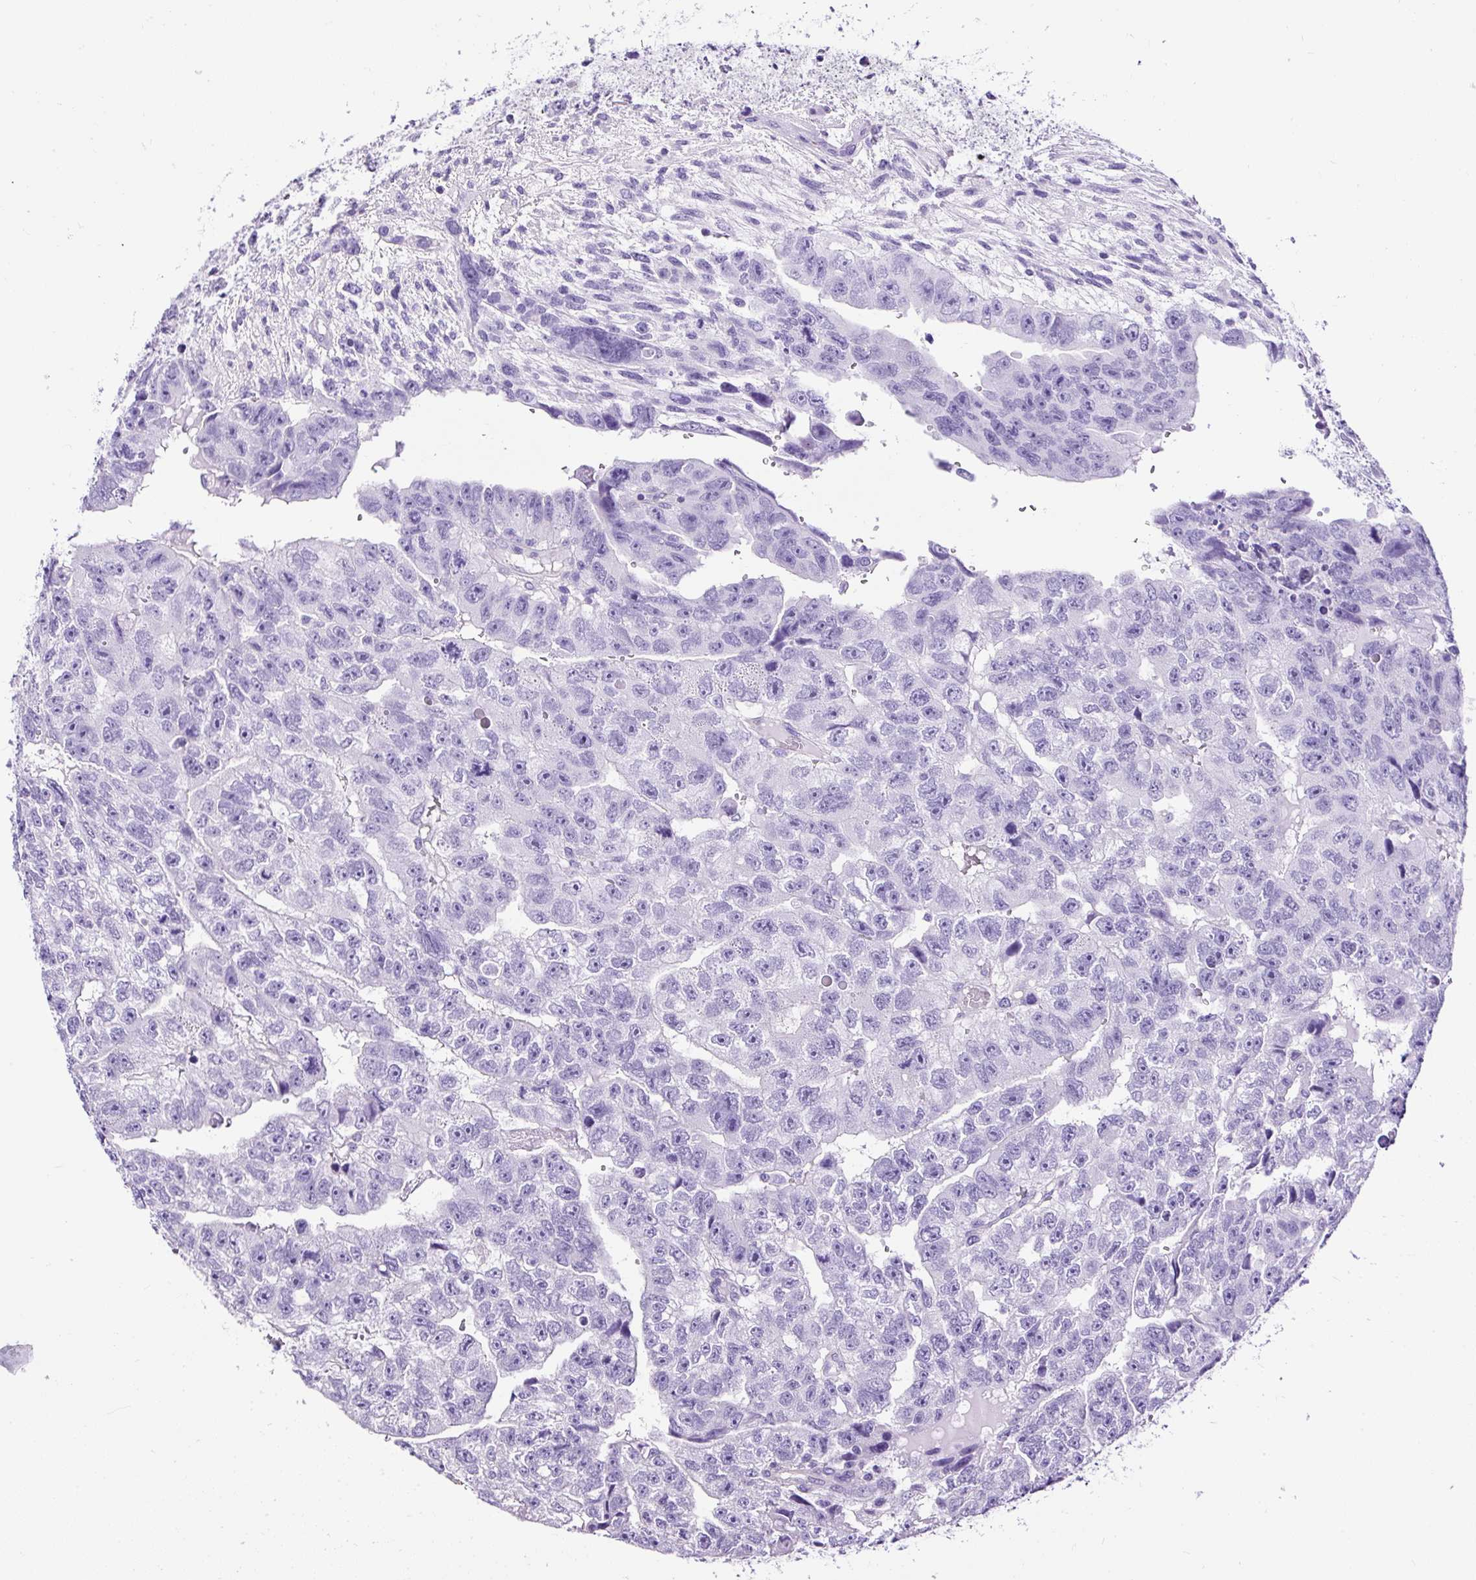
{"staining": {"intensity": "negative", "quantity": "none", "location": "none"}, "tissue": "testis cancer", "cell_type": "Tumor cells", "image_type": "cancer", "snomed": [{"axis": "morphology", "description": "Carcinoma, Embryonal, NOS"}, {"axis": "topography", "description": "Testis"}], "caption": "Embryonal carcinoma (testis) was stained to show a protein in brown. There is no significant staining in tumor cells.", "gene": "PDIA2", "patient": {"sex": "male", "age": 20}}